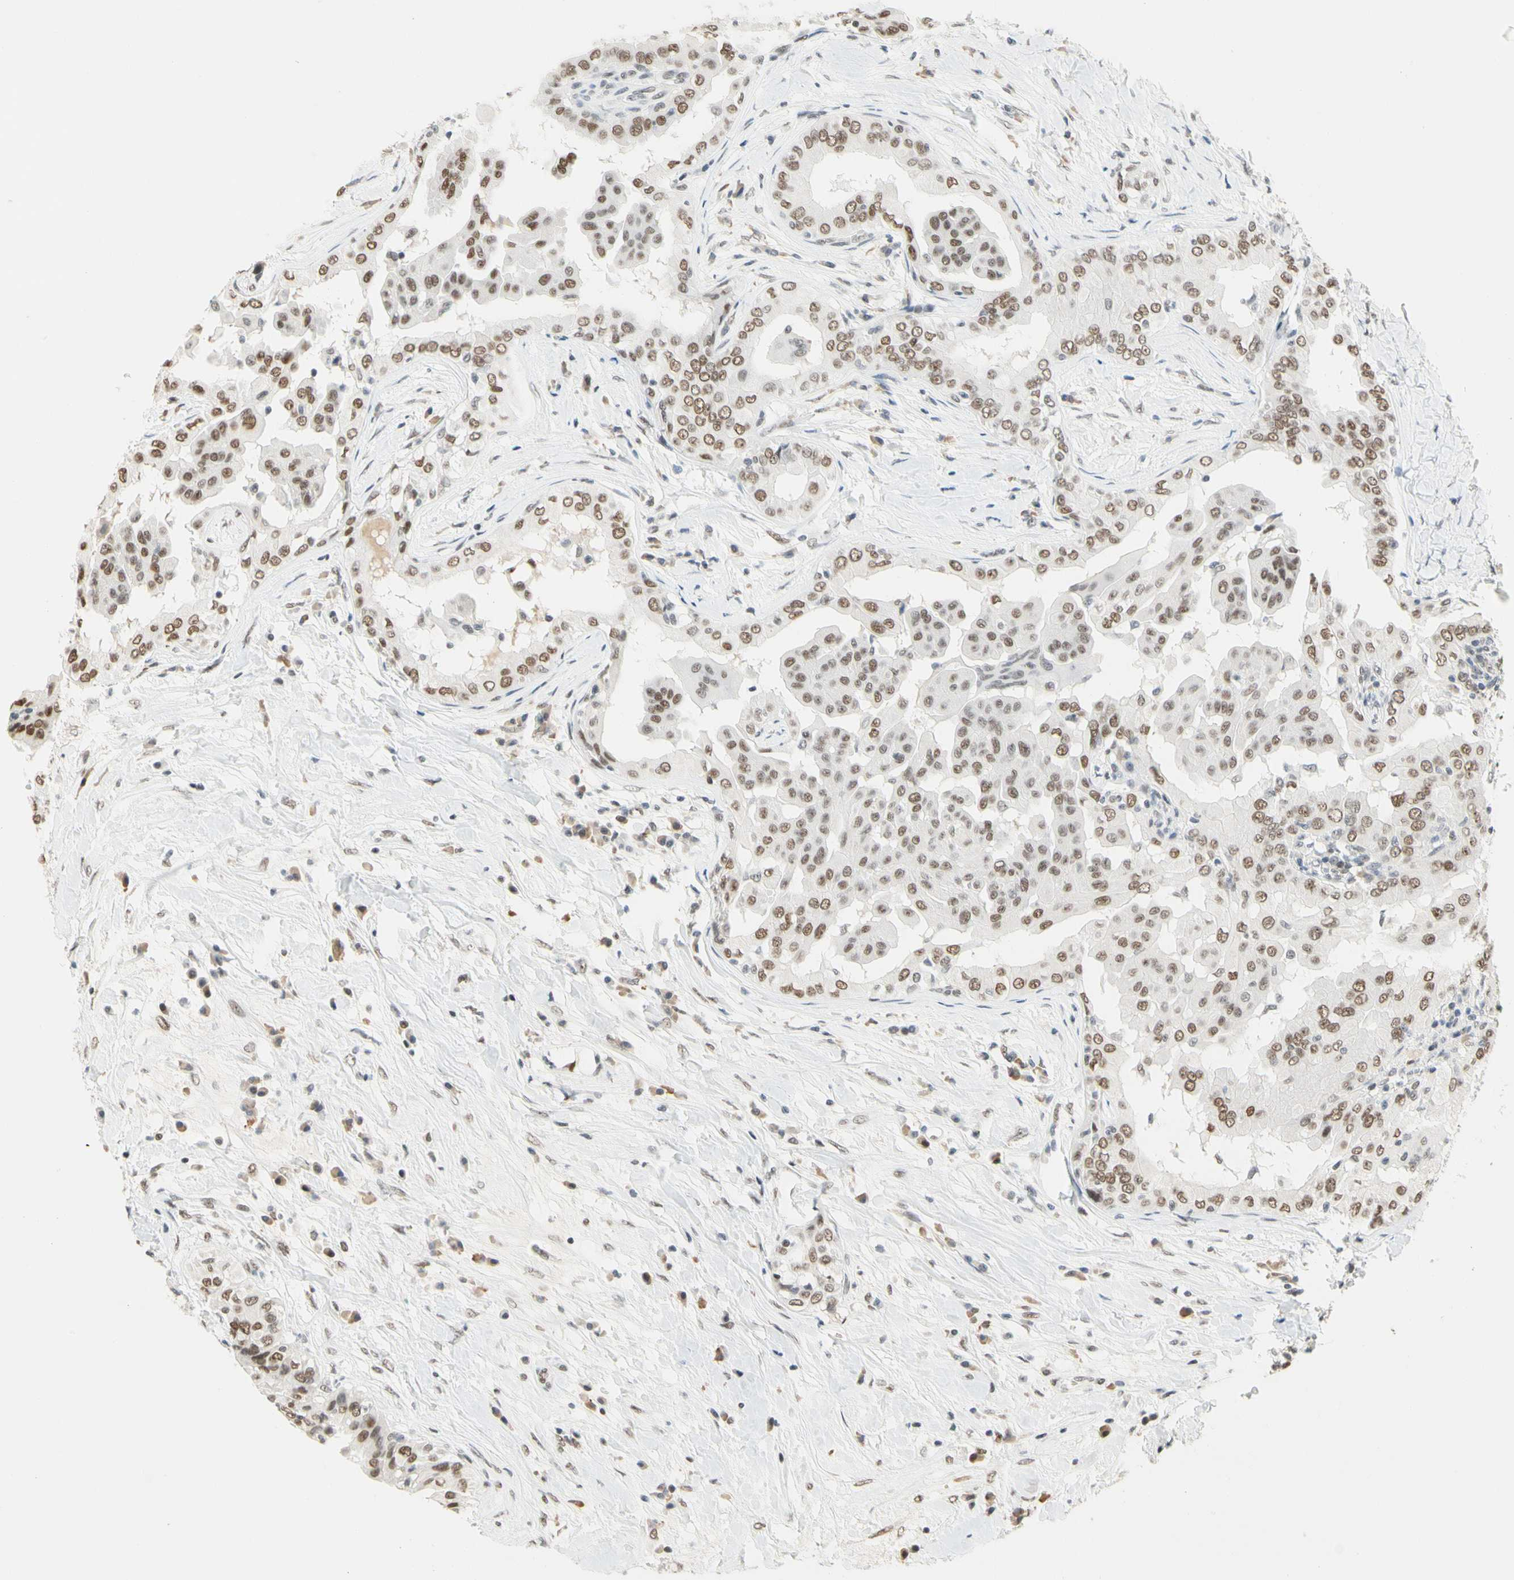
{"staining": {"intensity": "moderate", "quantity": ">75%", "location": "nuclear"}, "tissue": "thyroid cancer", "cell_type": "Tumor cells", "image_type": "cancer", "snomed": [{"axis": "morphology", "description": "Papillary adenocarcinoma, NOS"}, {"axis": "topography", "description": "Thyroid gland"}], "caption": "The immunohistochemical stain highlights moderate nuclear positivity in tumor cells of thyroid papillary adenocarcinoma tissue.", "gene": "ZSCAN16", "patient": {"sex": "male", "age": 33}}